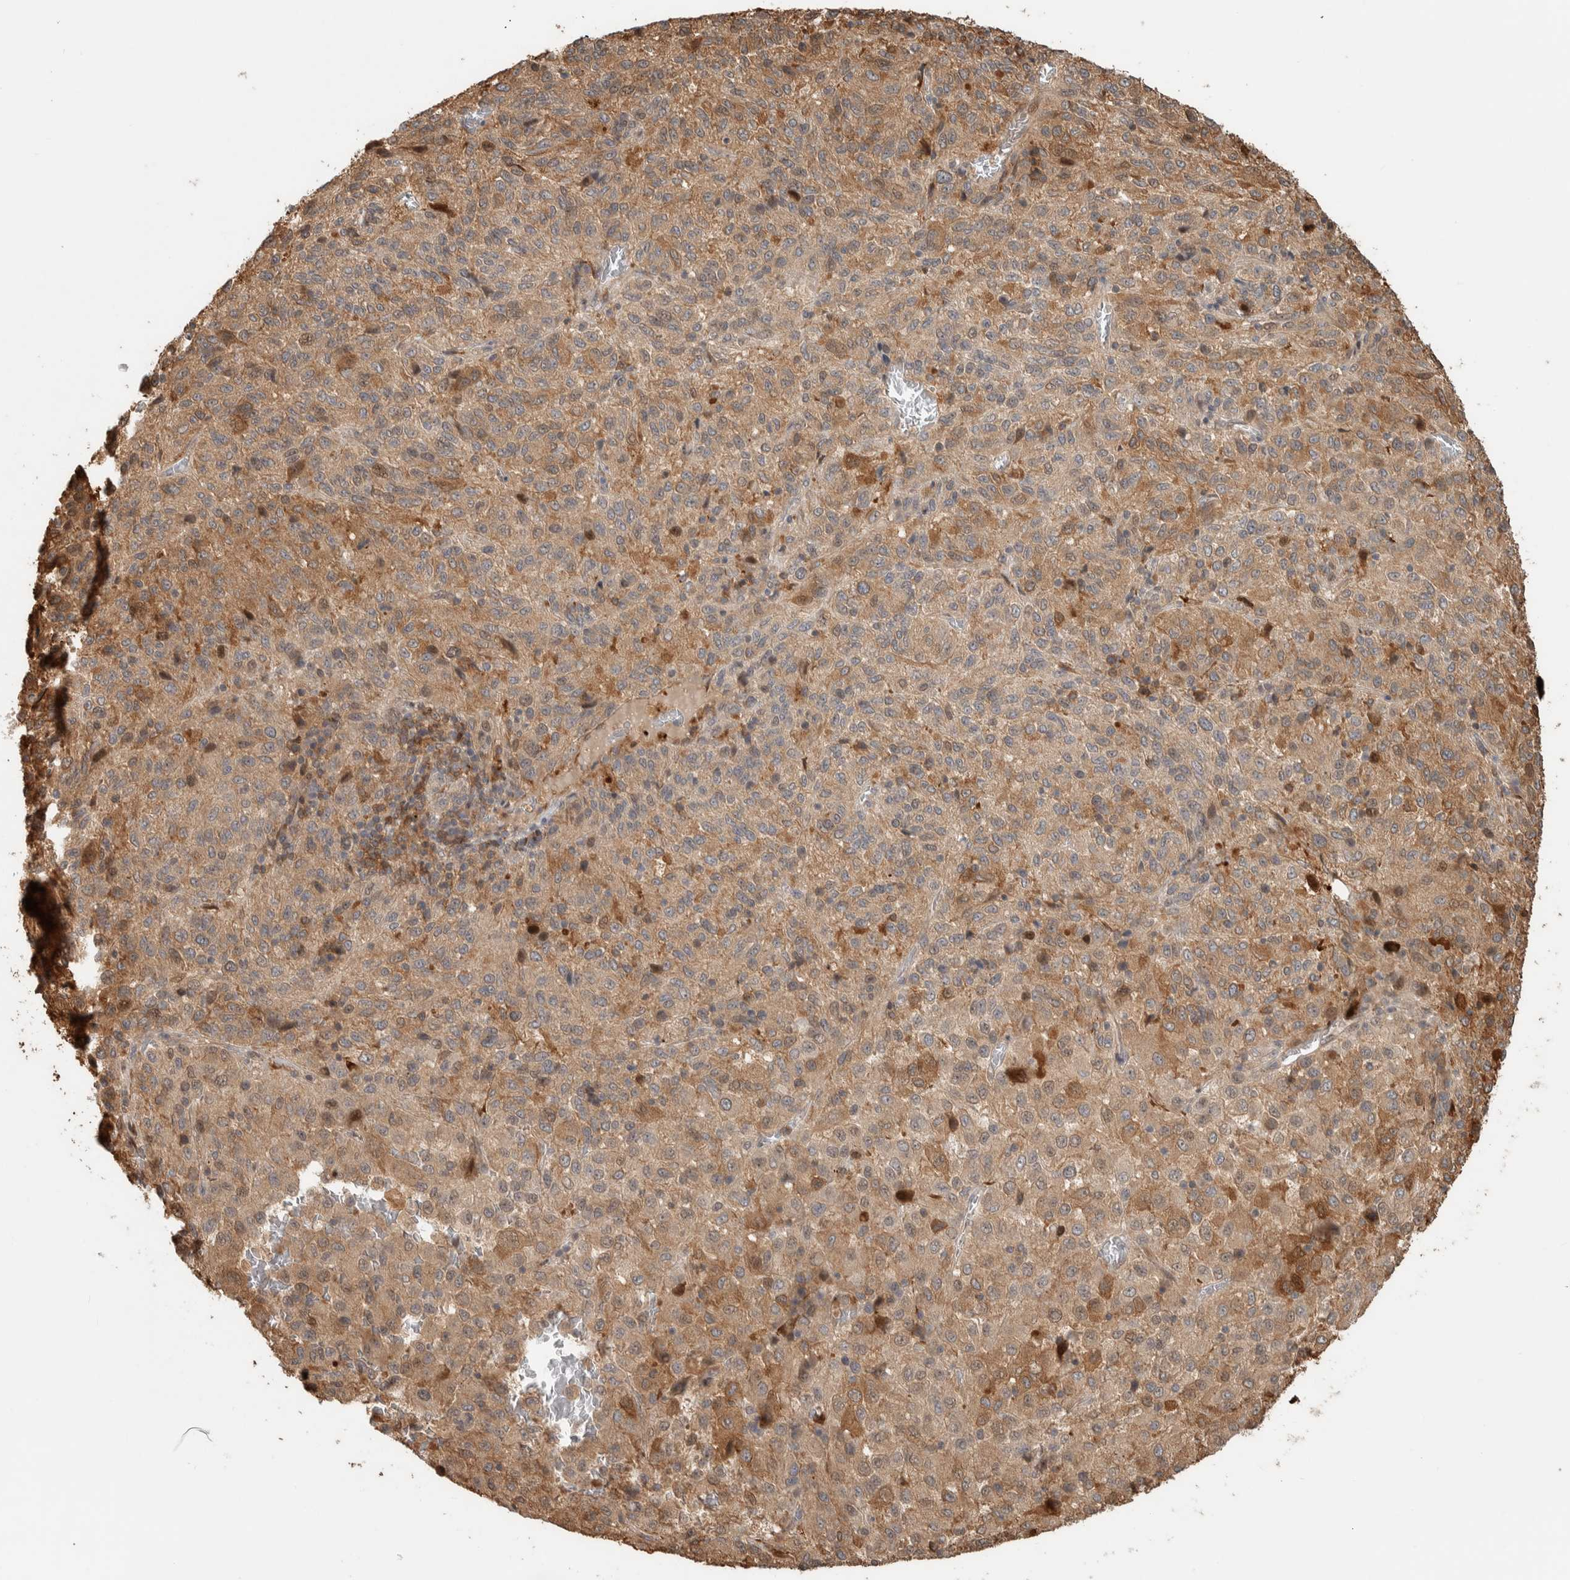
{"staining": {"intensity": "weak", "quantity": ">75%", "location": "cytoplasmic/membranous"}, "tissue": "melanoma", "cell_type": "Tumor cells", "image_type": "cancer", "snomed": [{"axis": "morphology", "description": "Malignant melanoma, Metastatic site"}, {"axis": "topography", "description": "Lung"}], "caption": "An image showing weak cytoplasmic/membranous positivity in approximately >75% of tumor cells in melanoma, as visualized by brown immunohistochemical staining.", "gene": "CNTROB", "patient": {"sex": "male", "age": 64}}